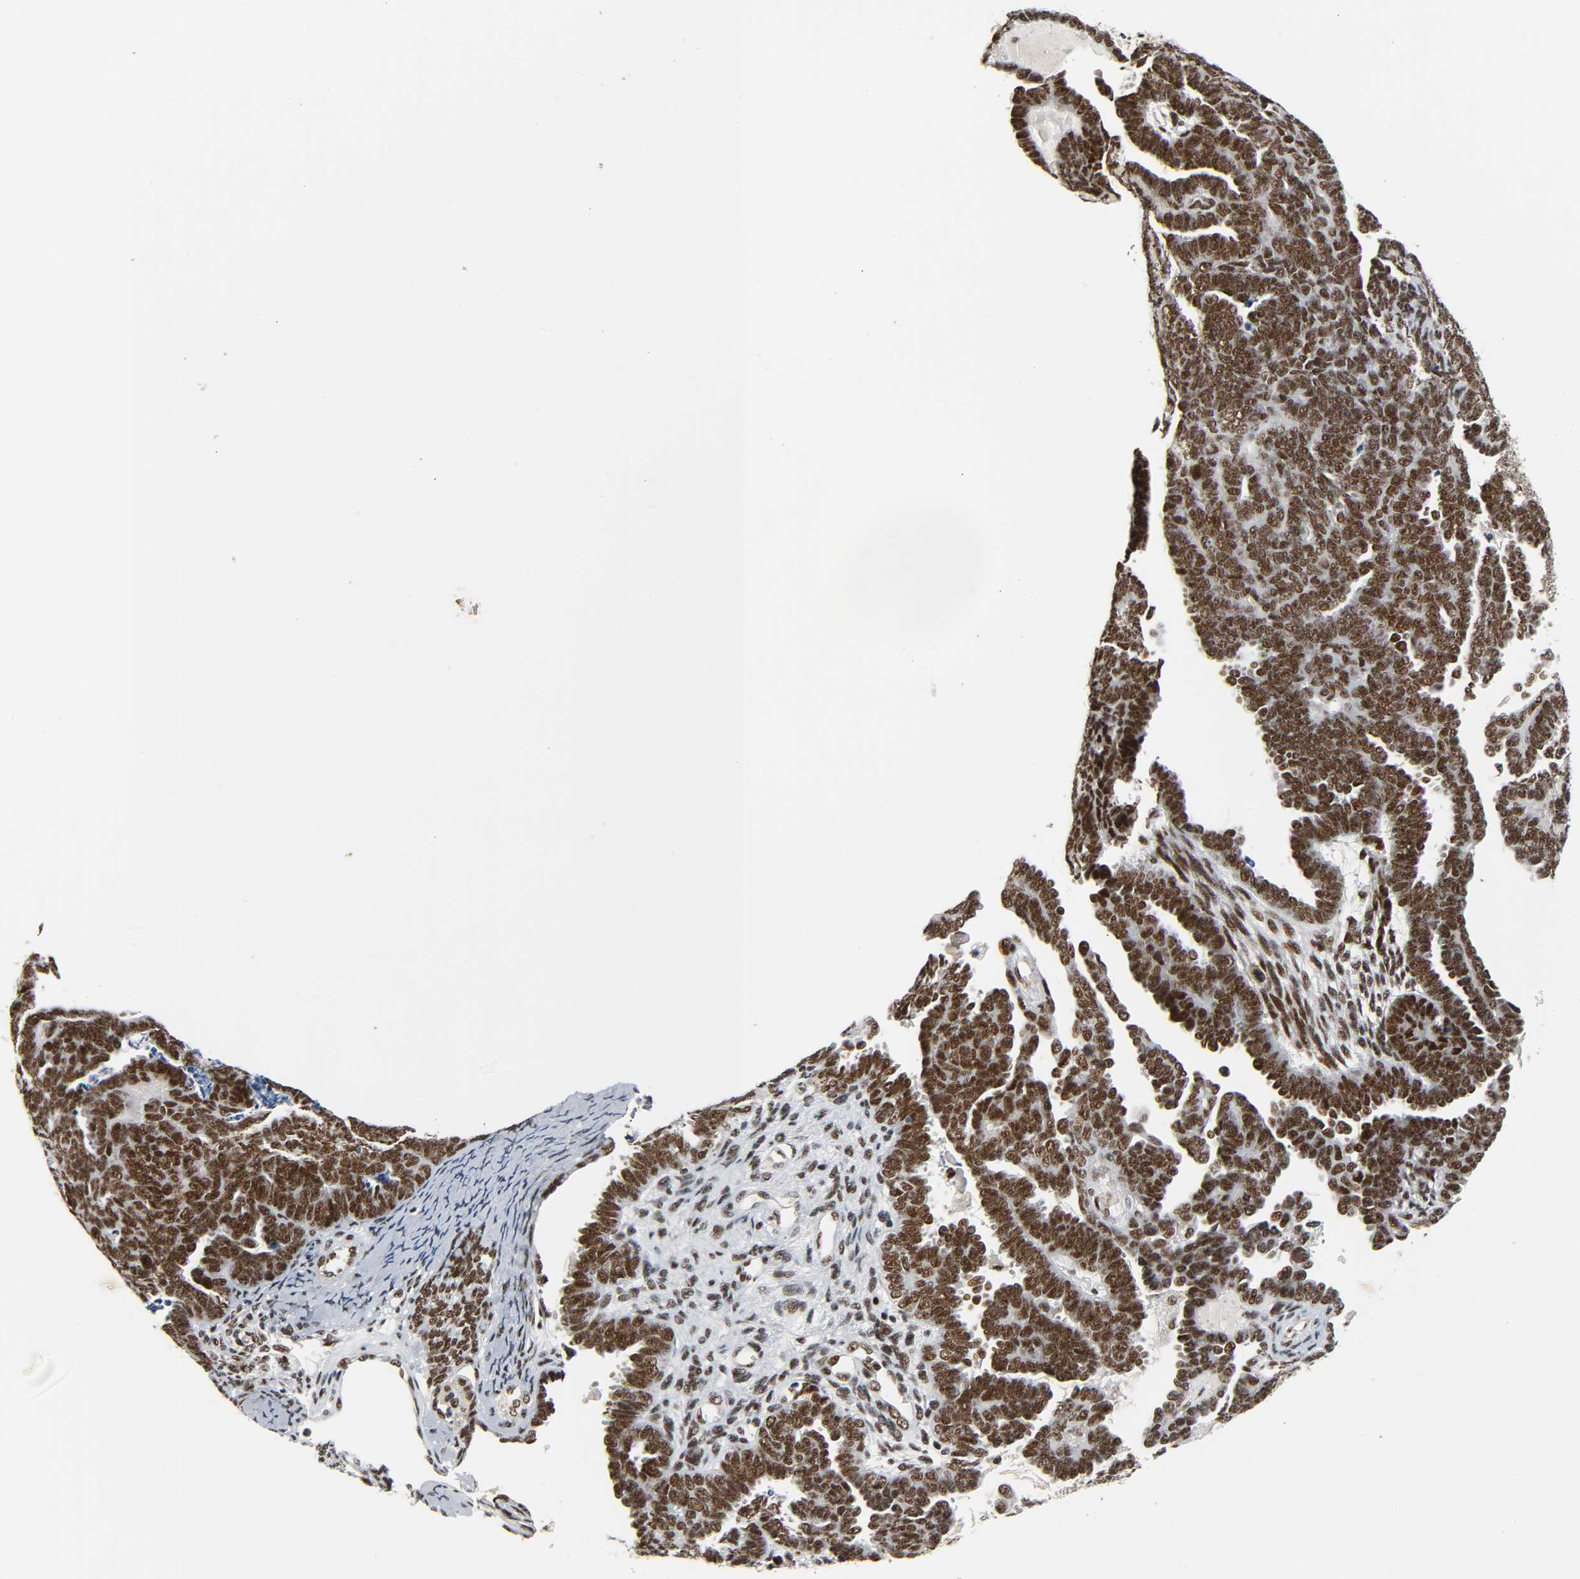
{"staining": {"intensity": "strong", "quantity": ">75%", "location": "nuclear"}, "tissue": "endometrial cancer", "cell_type": "Tumor cells", "image_type": "cancer", "snomed": [{"axis": "morphology", "description": "Neoplasm, malignant, NOS"}, {"axis": "topography", "description": "Endometrium"}], "caption": "Immunohistochemistry of human endometrial cancer shows high levels of strong nuclear expression in about >75% of tumor cells.", "gene": "CDK9", "patient": {"sex": "female", "age": 74}}